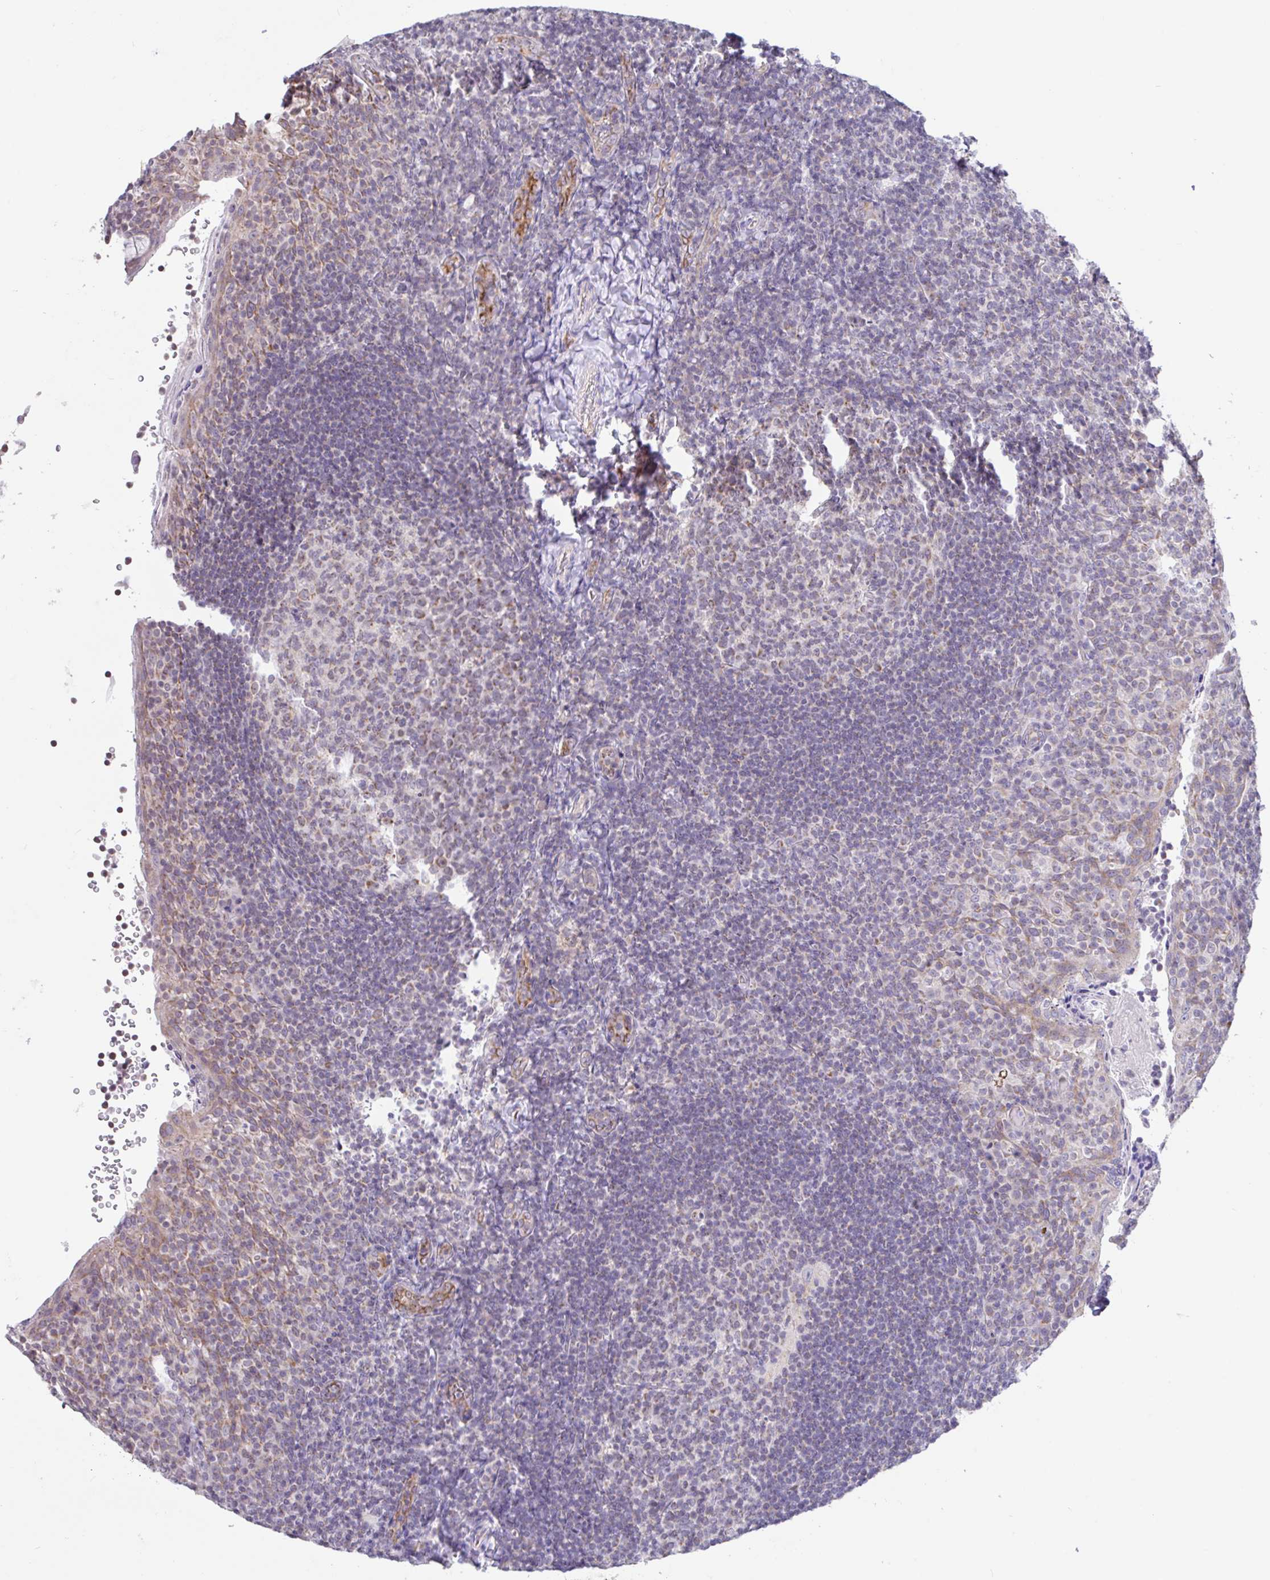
{"staining": {"intensity": "weak", "quantity": "<25%", "location": "cytoplasmic/membranous"}, "tissue": "tonsil", "cell_type": "Germinal center cells", "image_type": "normal", "snomed": [{"axis": "morphology", "description": "Normal tissue, NOS"}, {"axis": "topography", "description": "Tonsil"}], "caption": "DAB (3,3'-diaminobenzidine) immunohistochemical staining of unremarkable tonsil displays no significant positivity in germinal center cells. Nuclei are stained in blue.", "gene": "PLCD4", "patient": {"sex": "female", "age": 10}}